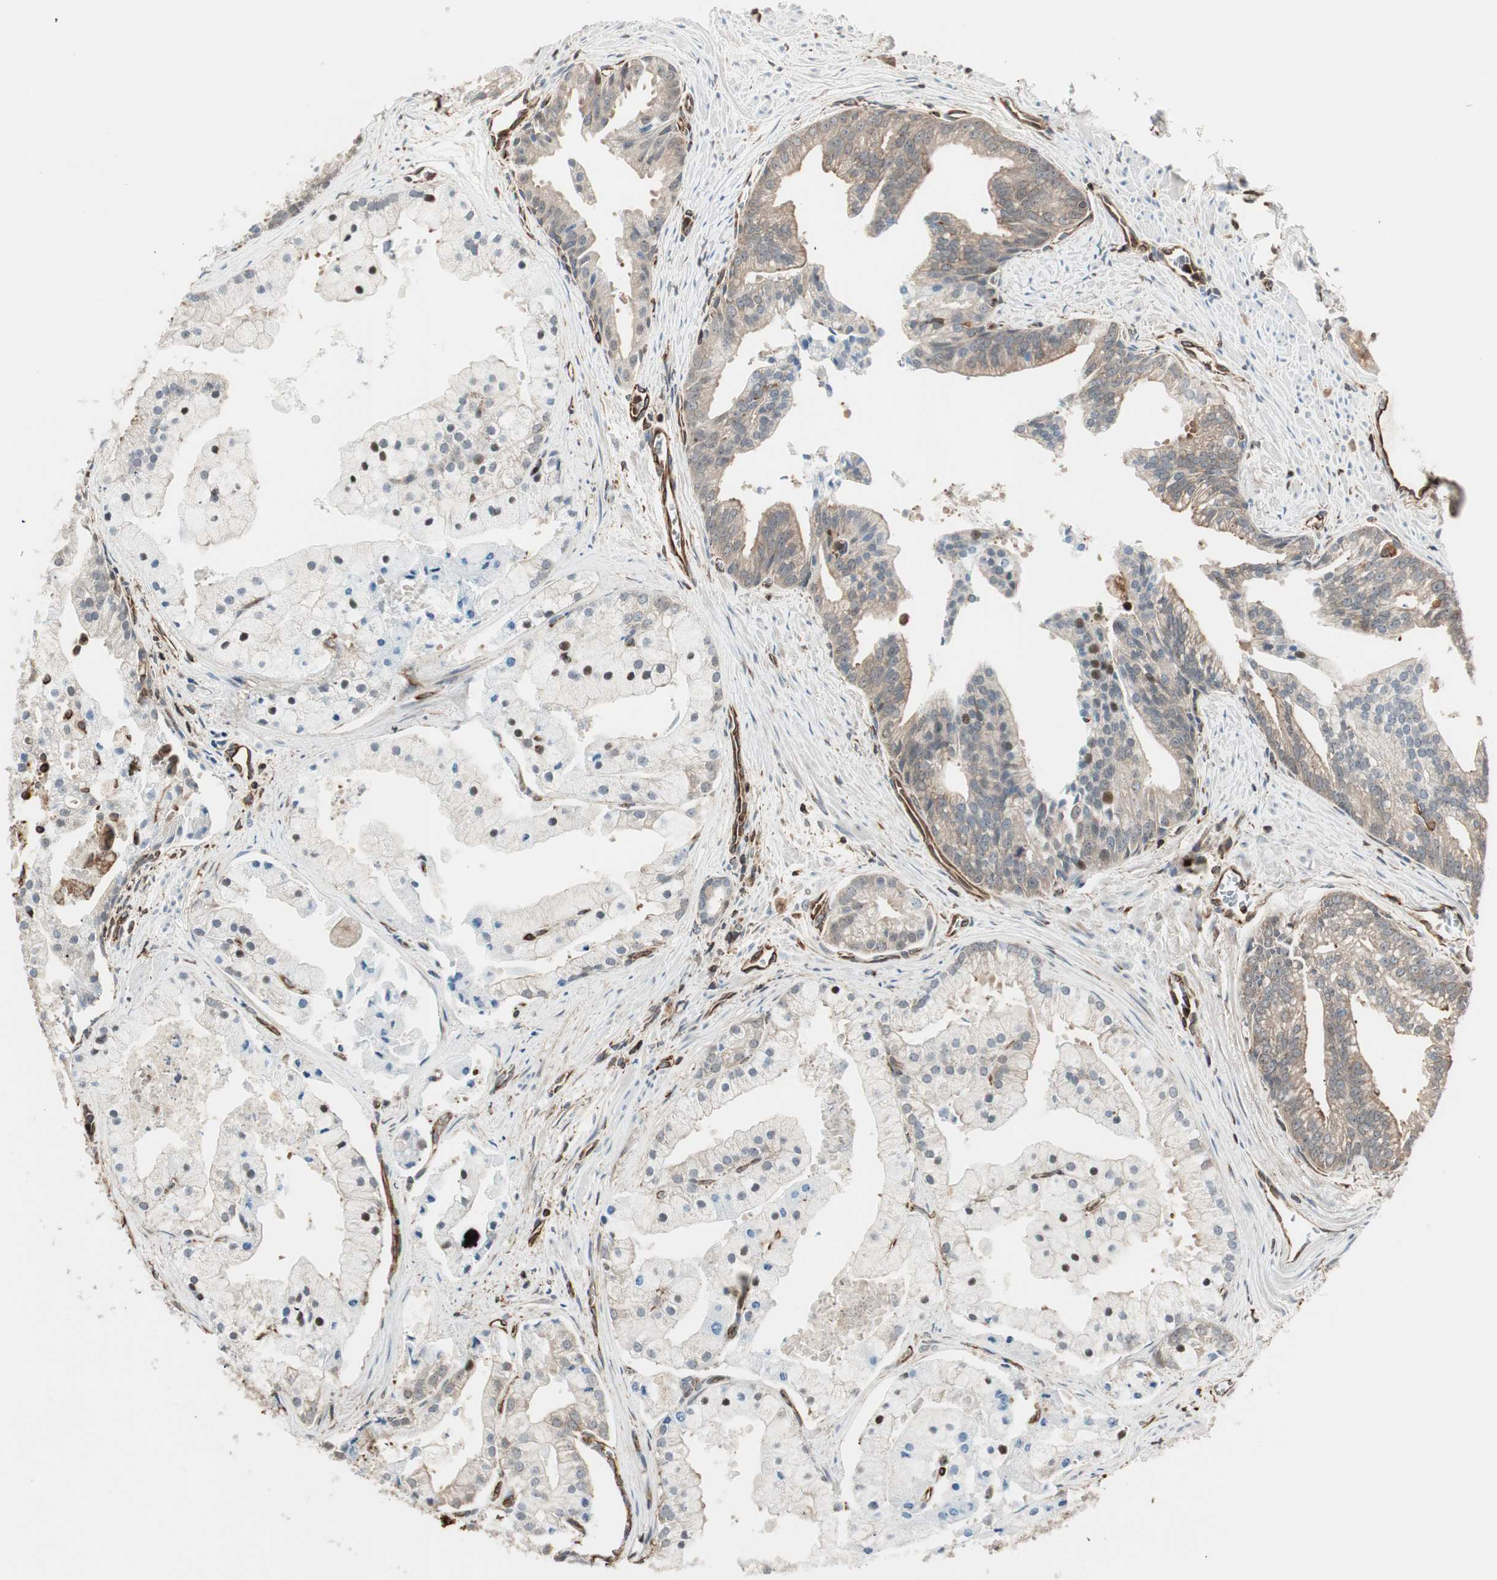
{"staining": {"intensity": "moderate", "quantity": "<25%", "location": "nuclear"}, "tissue": "prostate cancer", "cell_type": "Tumor cells", "image_type": "cancer", "snomed": [{"axis": "morphology", "description": "Adenocarcinoma, High grade"}, {"axis": "topography", "description": "Prostate"}], "caption": "A photomicrograph showing moderate nuclear expression in approximately <25% of tumor cells in prostate high-grade adenocarcinoma, as visualized by brown immunohistochemical staining.", "gene": "MAD2L2", "patient": {"sex": "male", "age": 67}}